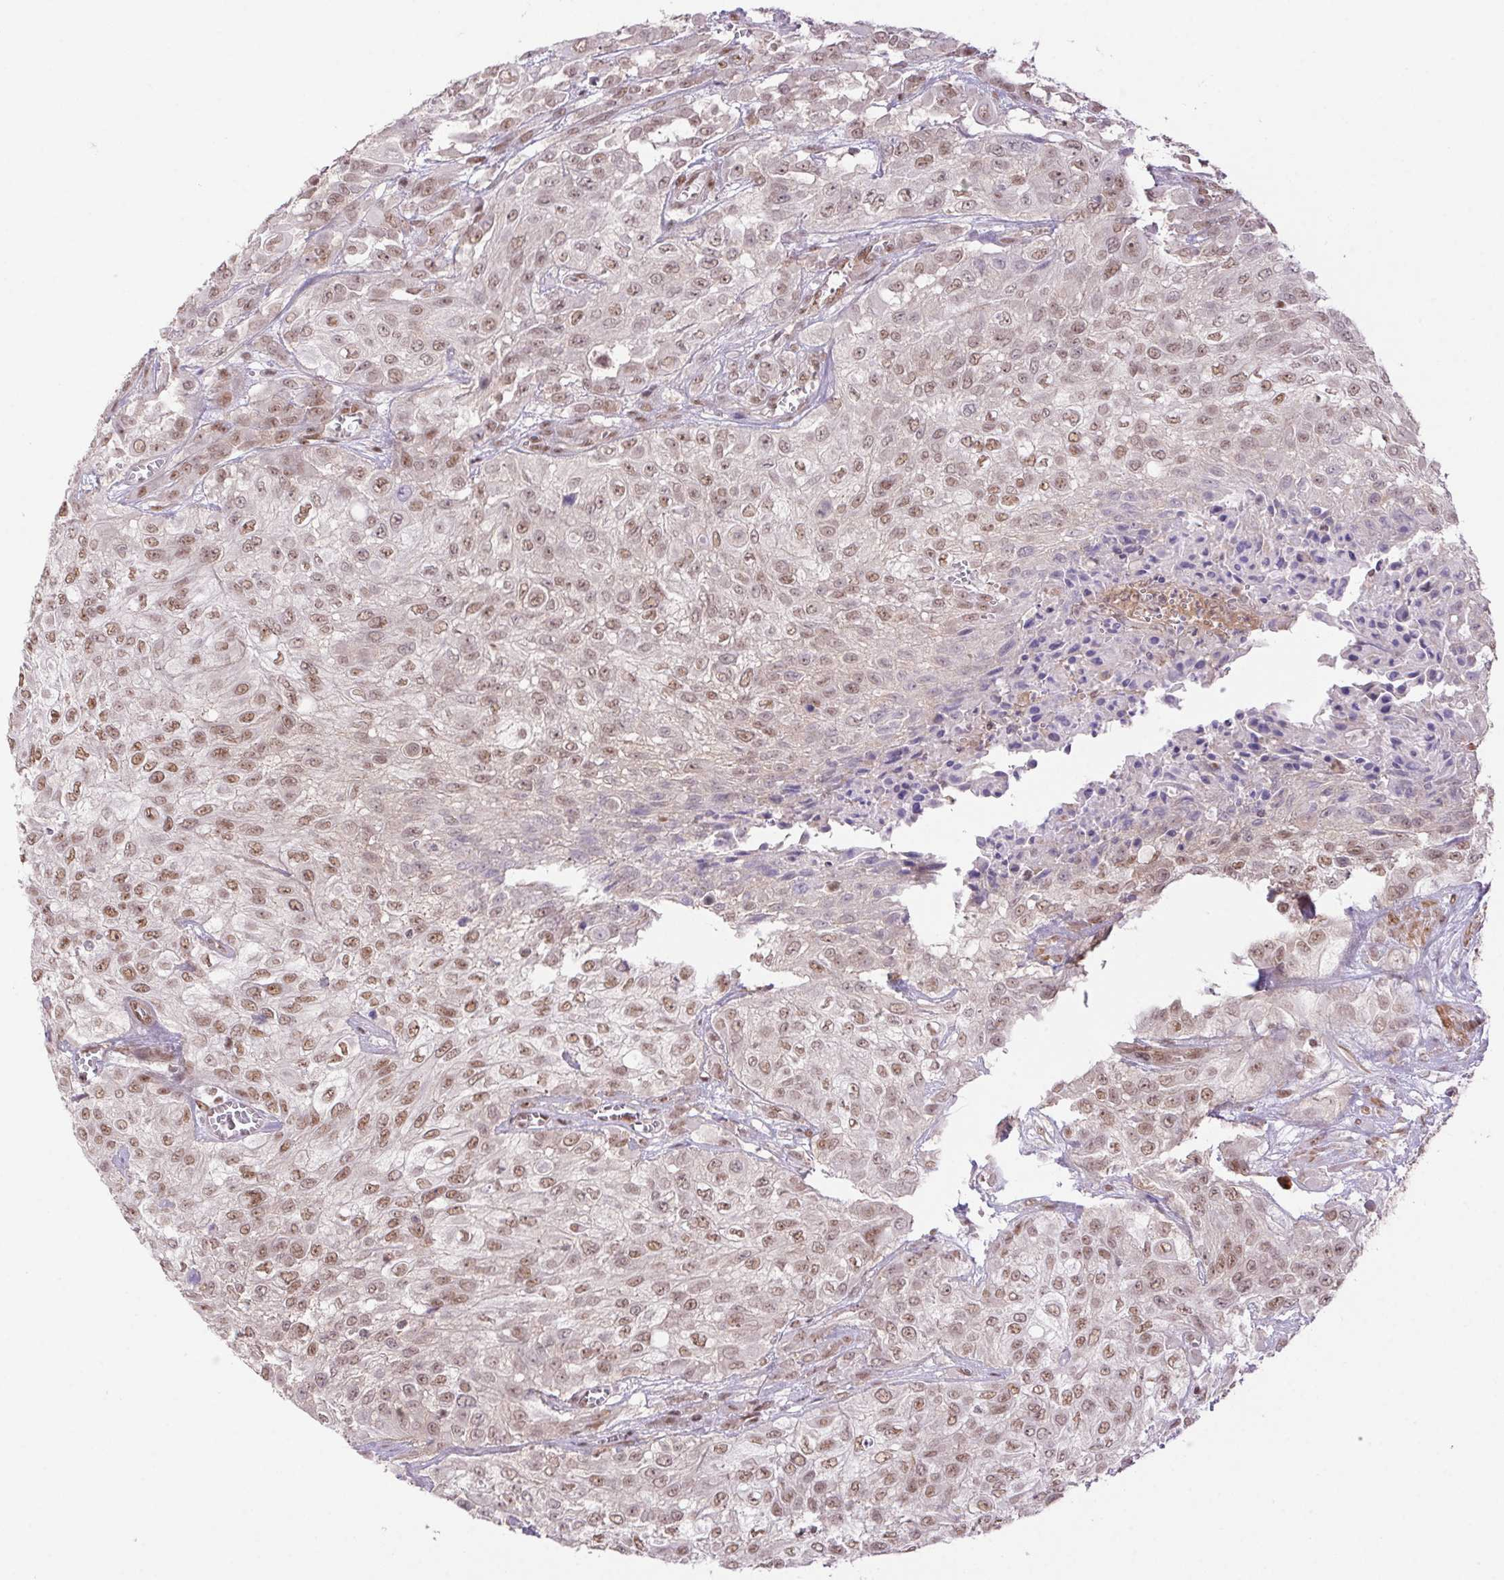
{"staining": {"intensity": "moderate", "quantity": ">75%", "location": "nuclear"}, "tissue": "urothelial cancer", "cell_type": "Tumor cells", "image_type": "cancer", "snomed": [{"axis": "morphology", "description": "Urothelial carcinoma, High grade"}, {"axis": "topography", "description": "Urinary bladder"}], "caption": "Immunohistochemistry (IHC) (DAB) staining of human urothelial cancer shows moderate nuclear protein expression in approximately >75% of tumor cells. Immunohistochemistry (IHC) stains the protein of interest in brown and the nuclei are stained blue.", "gene": "DDX17", "patient": {"sex": "male", "age": 57}}